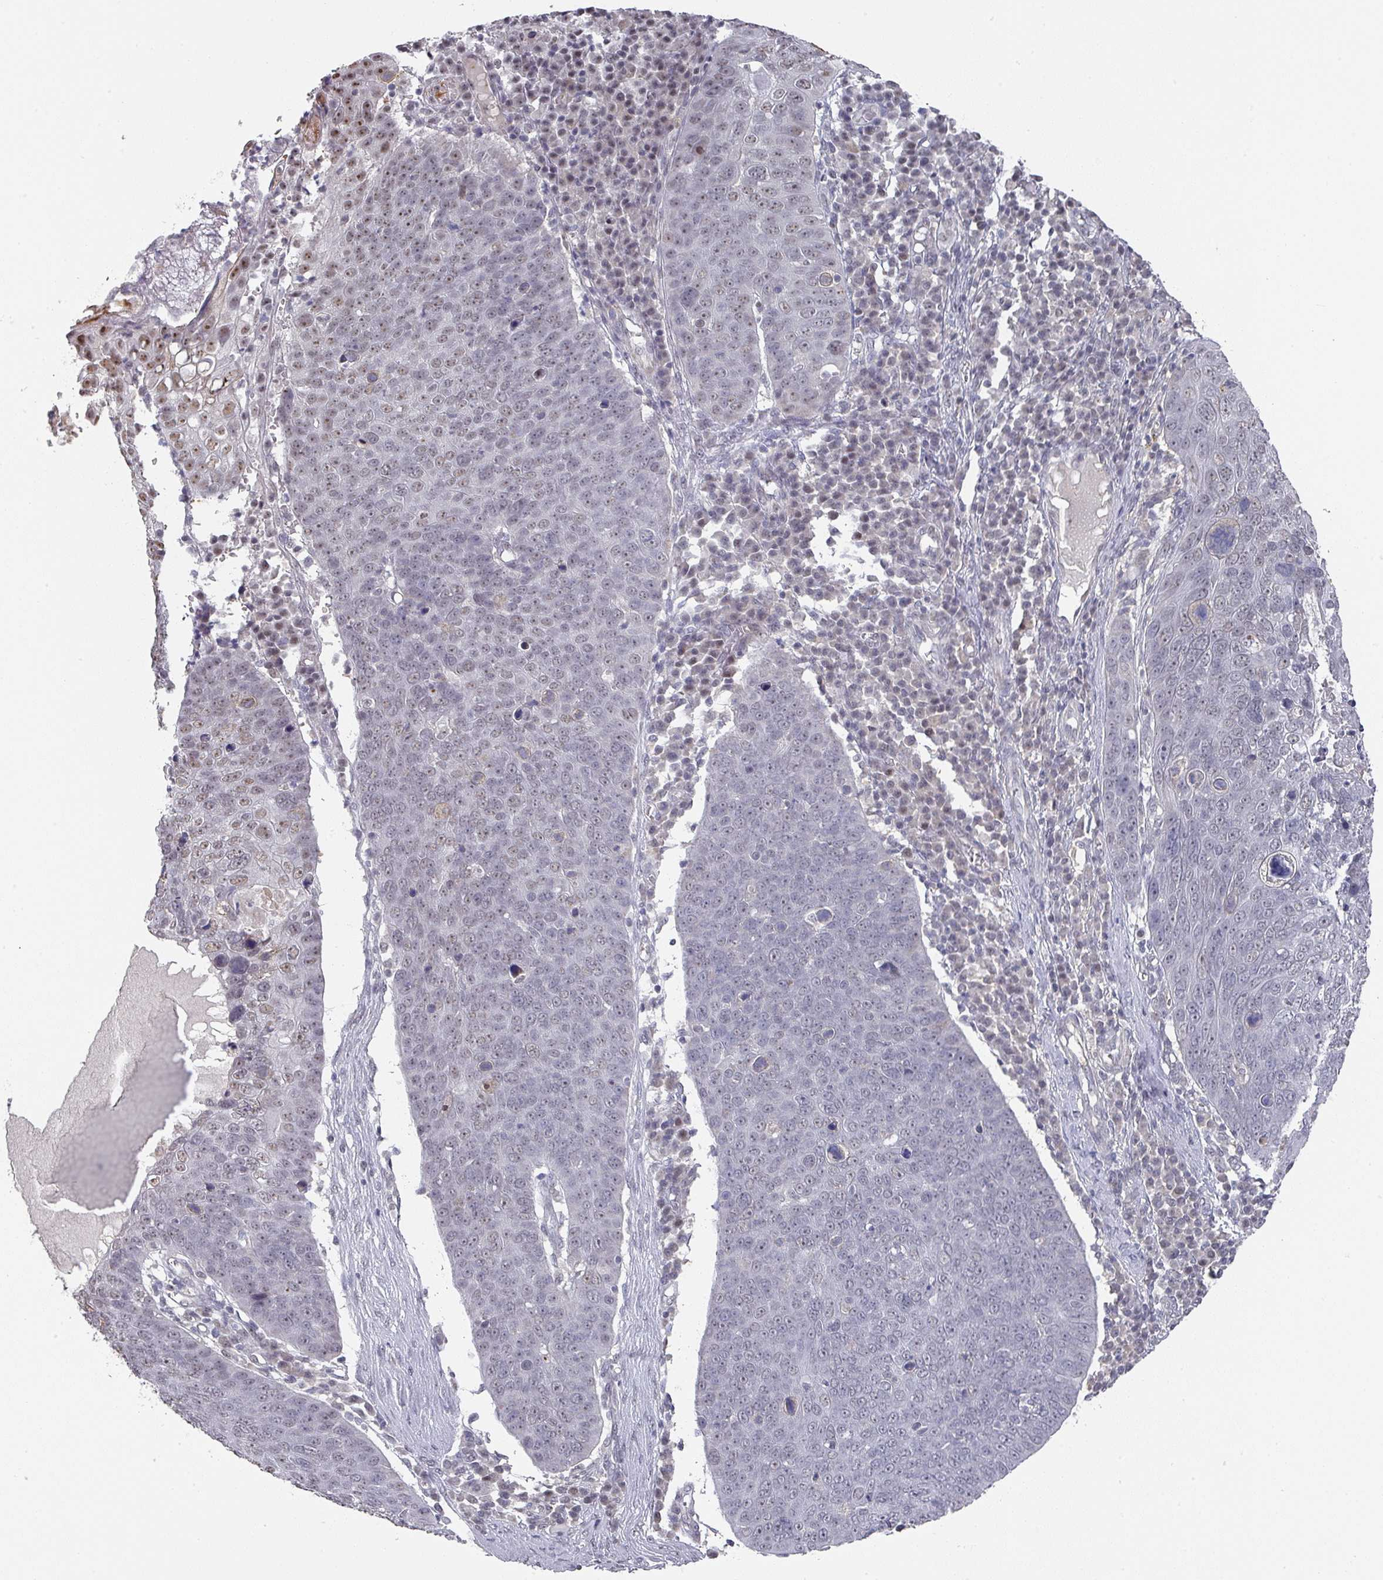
{"staining": {"intensity": "weak", "quantity": "<25%", "location": "nuclear"}, "tissue": "skin cancer", "cell_type": "Tumor cells", "image_type": "cancer", "snomed": [{"axis": "morphology", "description": "Squamous cell carcinoma, NOS"}, {"axis": "topography", "description": "Skin"}], "caption": "Immunohistochemistry histopathology image of neoplastic tissue: skin cancer (squamous cell carcinoma) stained with DAB (3,3'-diaminobenzidine) shows no significant protein positivity in tumor cells.", "gene": "ZNF654", "patient": {"sex": "male", "age": 71}}